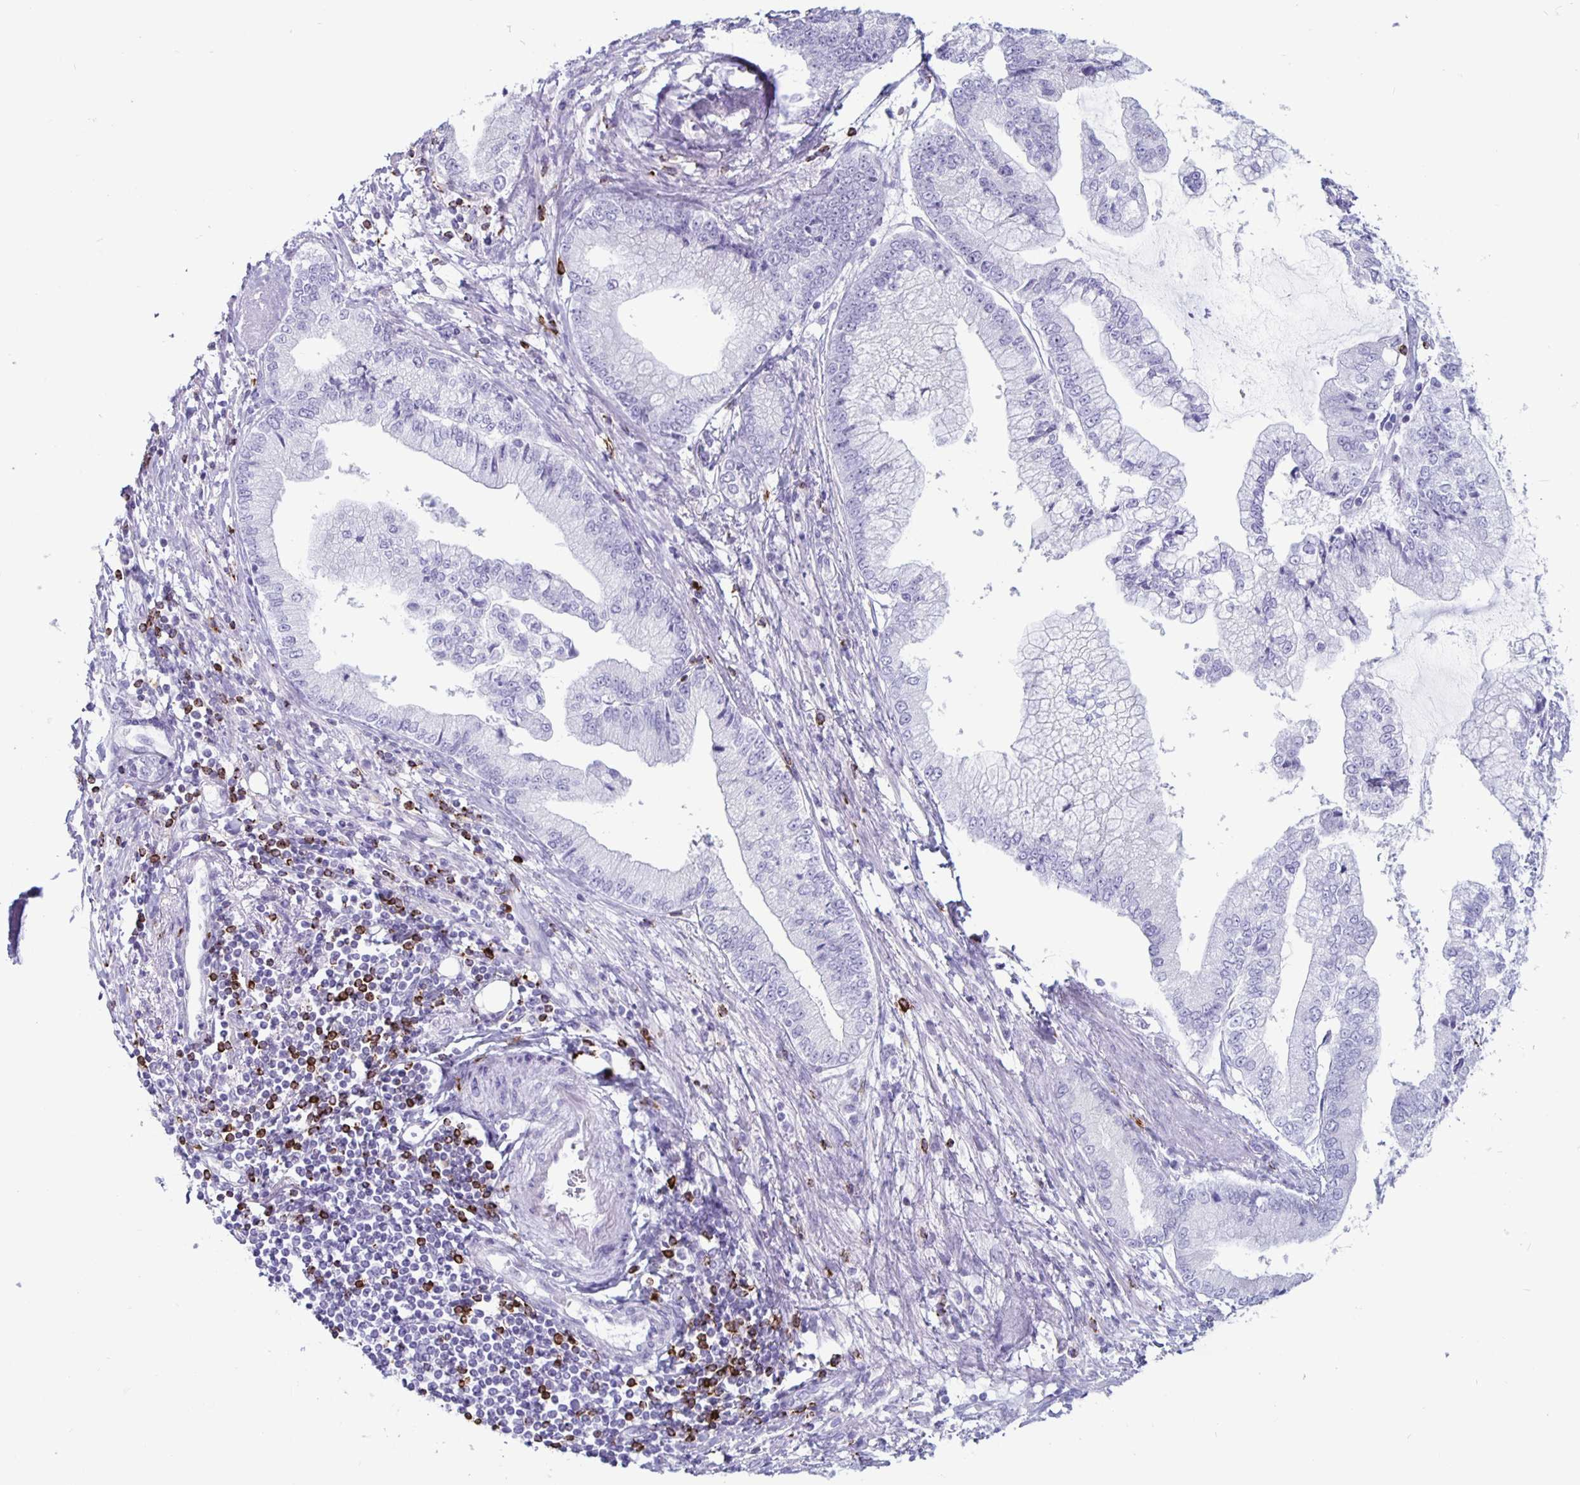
{"staining": {"intensity": "negative", "quantity": "none", "location": "none"}, "tissue": "stomach cancer", "cell_type": "Tumor cells", "image_type": "cancer", "snomed": [{"axis": "morphology", "description": "Adenocarcinoma, NOS"}, {"axis": "topography", "description": "Stomach, upper"}], "caption": "Tumor cells show no significant protein staining in stomach cancer. (DAB IHC with hematoxylin counter stain).", "gene": "GZMK", "patient": {"sex": "female", "age": 74}}